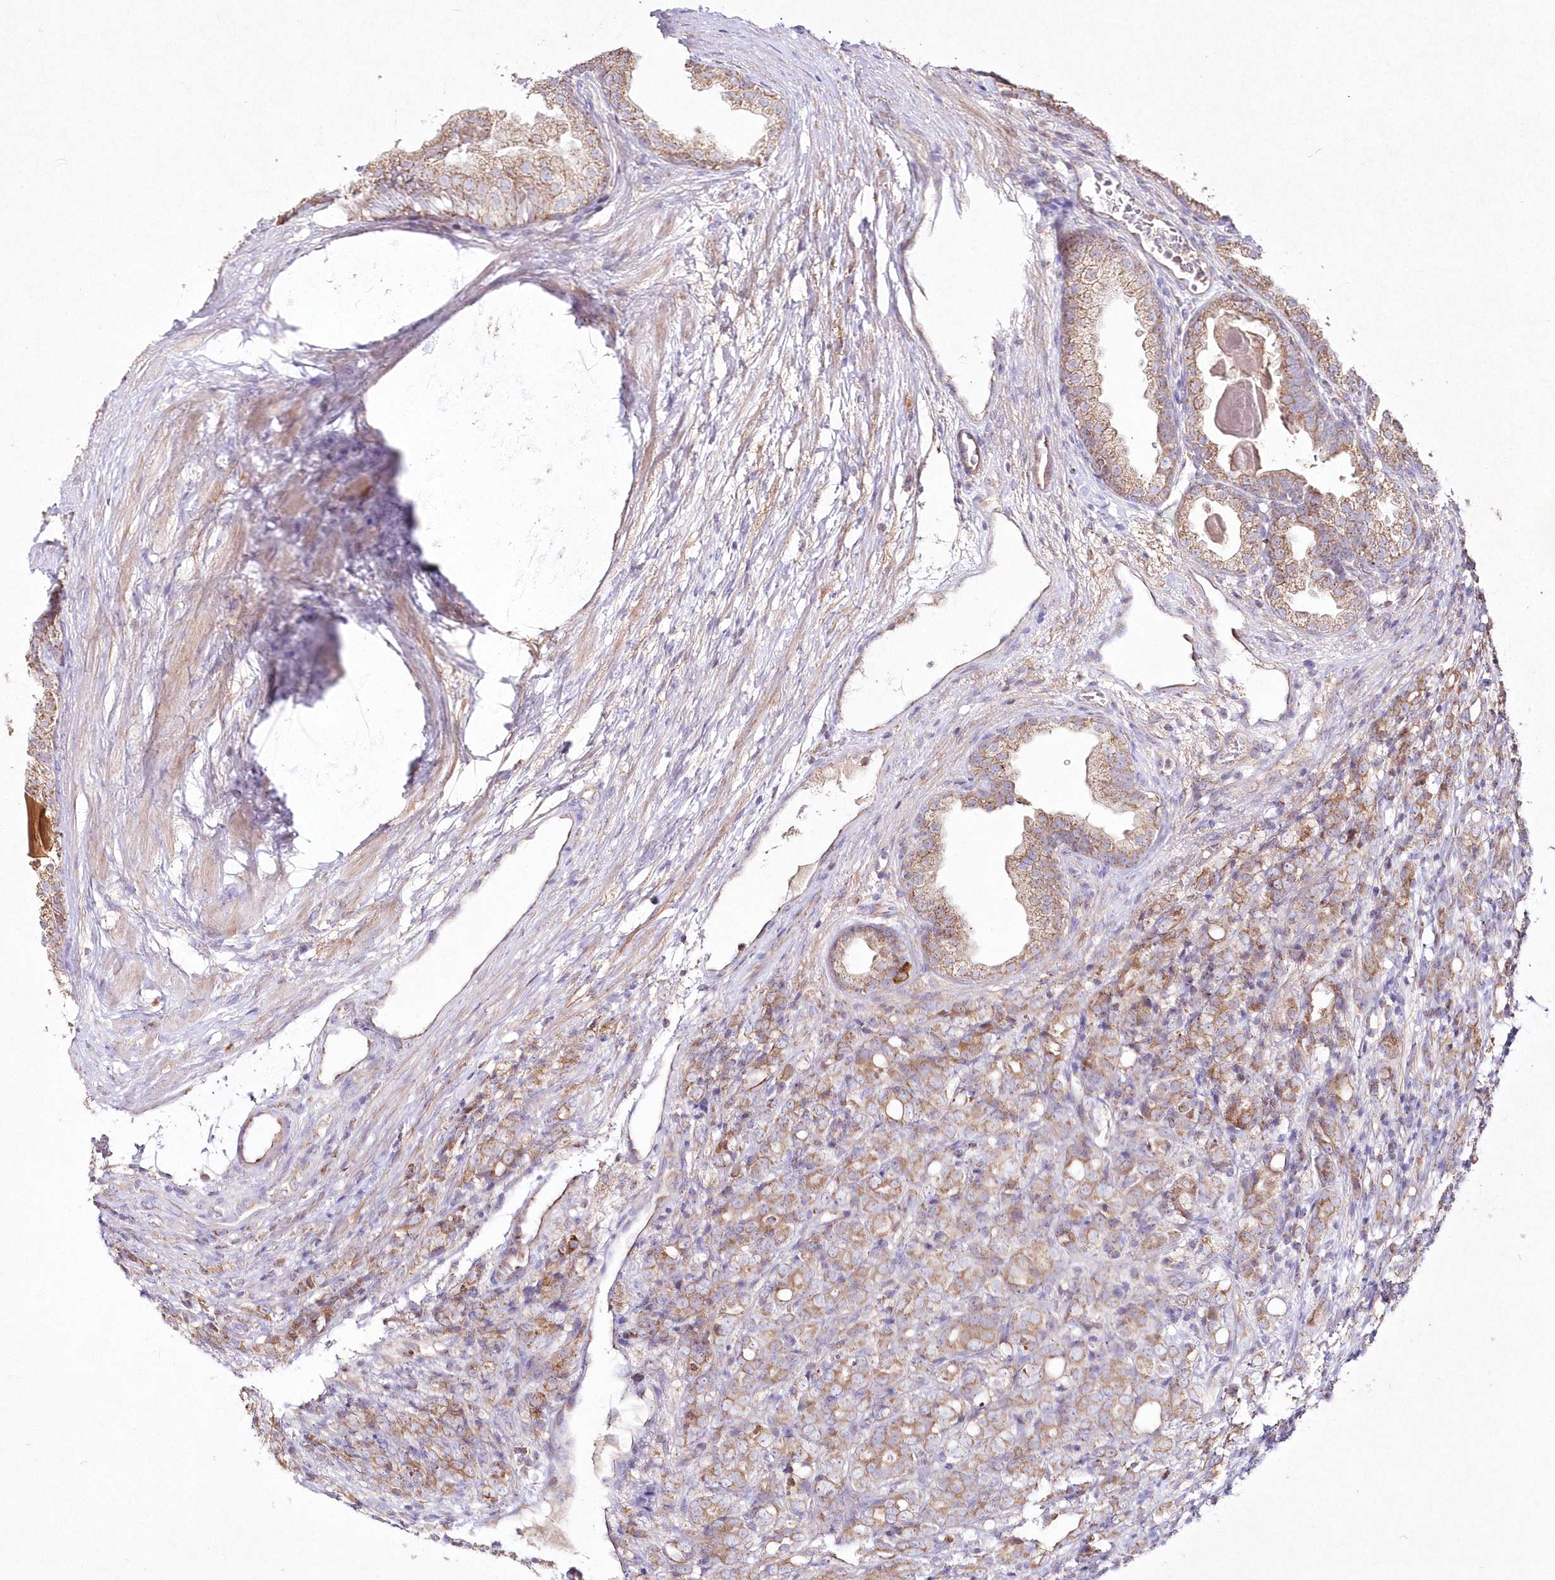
{"staining": {"intensity": "moderate", "quantity": ">75%", "location": "cytoplasmic/membranous"}, "tissue": "prostate cancer", "cell_type": "Tumor cells", "image_type": "cancer", "snomed": [{"axis": "morphology", "description": "Adenocarcinoma, High grade"}, {"axis": "topography", "description": "Prostate"}], "caption": "This is an image of immunohistochemistry staining of prostate cancer, which shows moderate staining in the cytoplasmic/membranous of tumor cells.", "gene": "DNA2", "patient": {"sex": "male", "age": 62}}